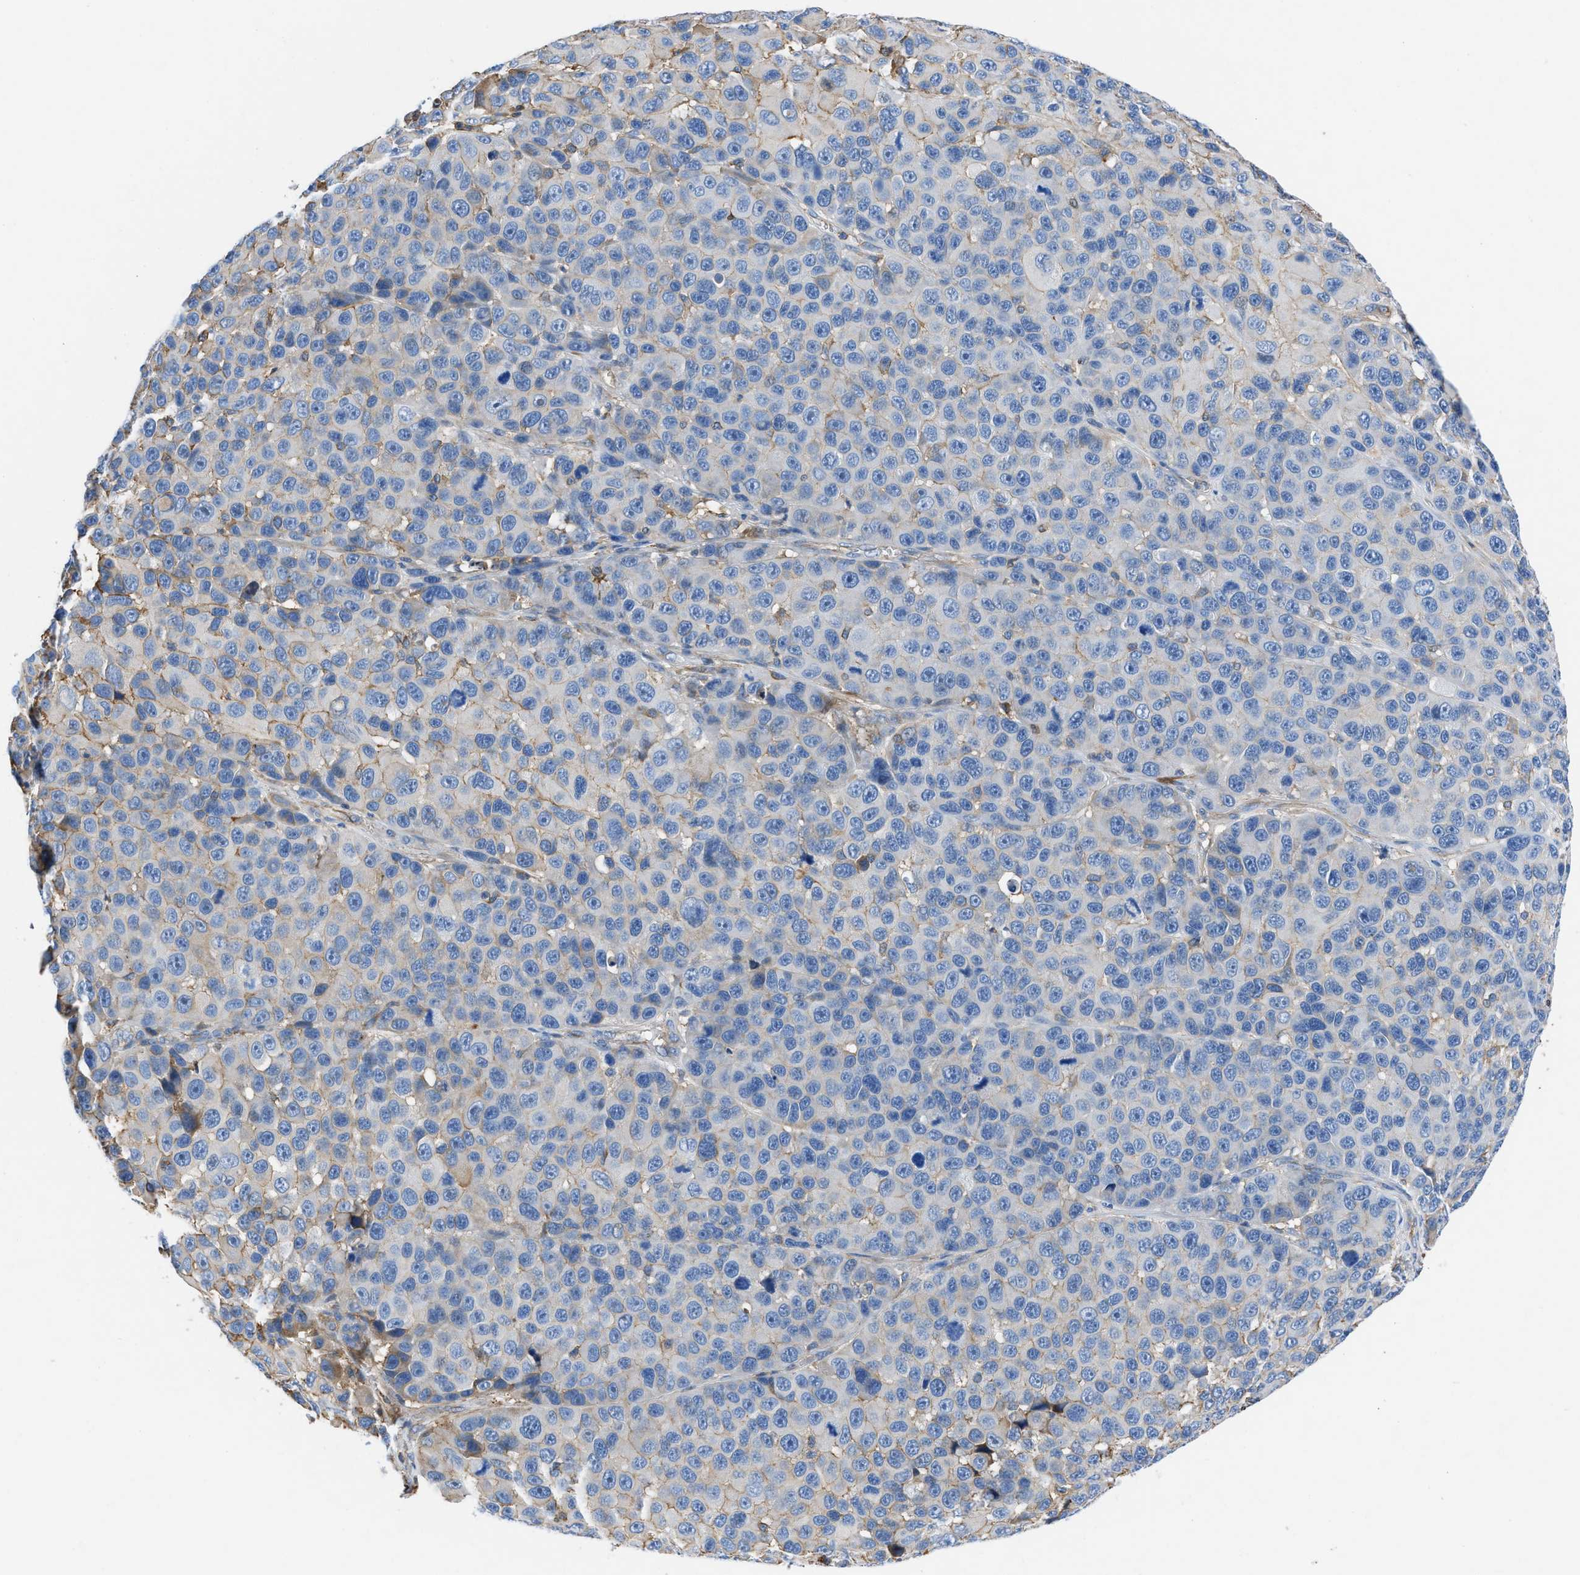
{"staining": {"intensity": "negative", "quantity": "none", "location": "none"}, "tissue": "melanoma", "cell_type": "Tumor cells", "image_type": "cancer", "snomed": [{"axis": "morphology", "description": "Malignant melanoma, NOS"}, {"axis": "topography", "description": "Skin"}], "caption": "Immunohistochemical staining of human malignant melanoma exhibits no significant expression in tumor cells.", "gene": "ATP6V0D1", "patient": {"sex": "male", "age": 53}}